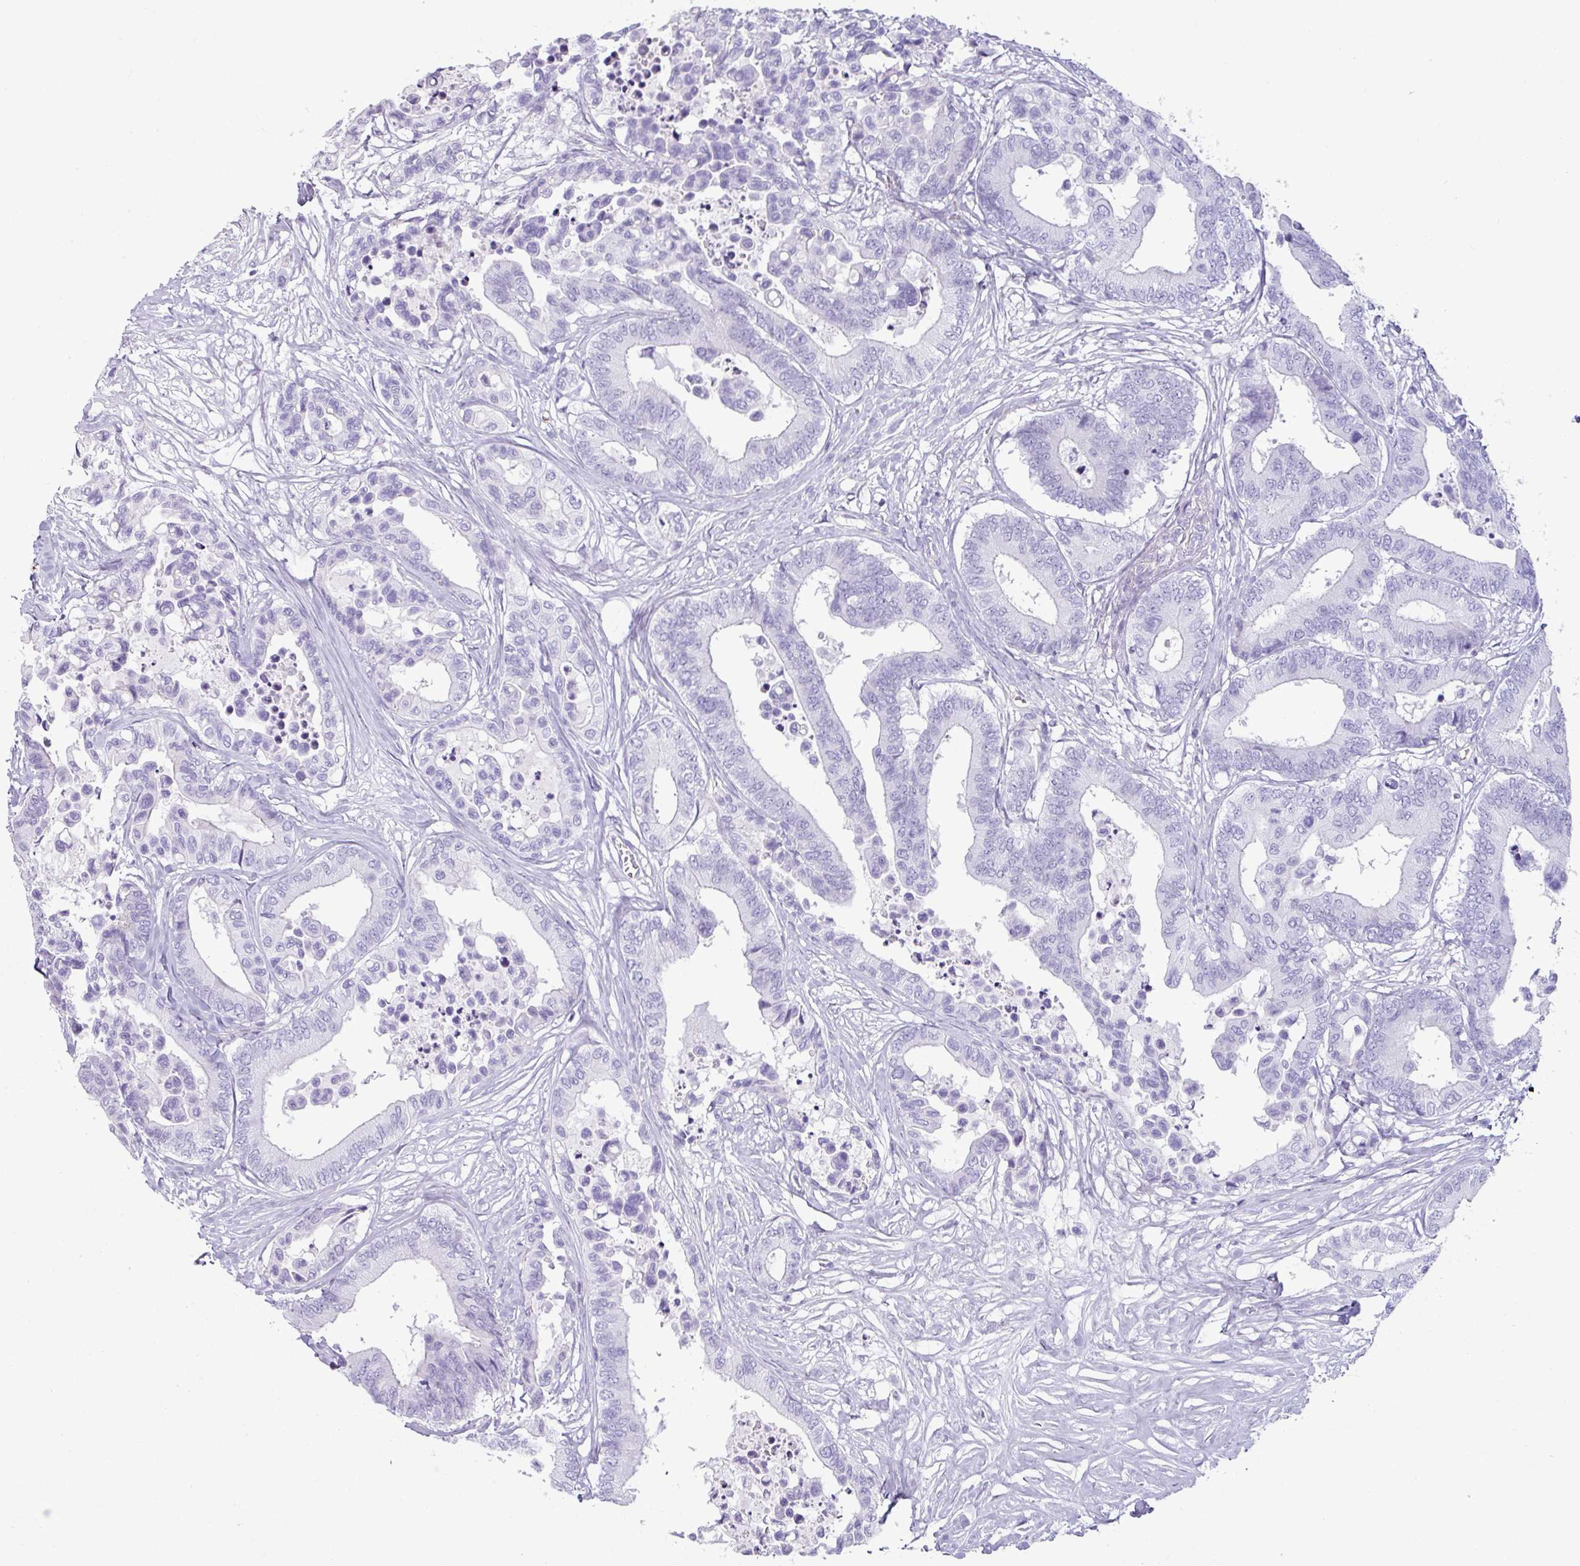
{"staining": {"intensity": "negative", "quantity": "none", "location": "none"}, "tissue": "colorectal cancer", "cell_type": "Tumor cells", "image_type": "cancer", "snomed": [{"axis": "morphology", "description": "Normal tissue, NOS"}, {"axis": "morphology", "description": "Adenocarcinoma, NOS"}, {"axis": "topography", "description": "Colon"}], "caption": "The histopathology image demonstrates no staining of tumor cells in colorectal cancer (adenocarcinoma).", "gene": "VCX2", "patient": {"sex": "male", "age": 82}}